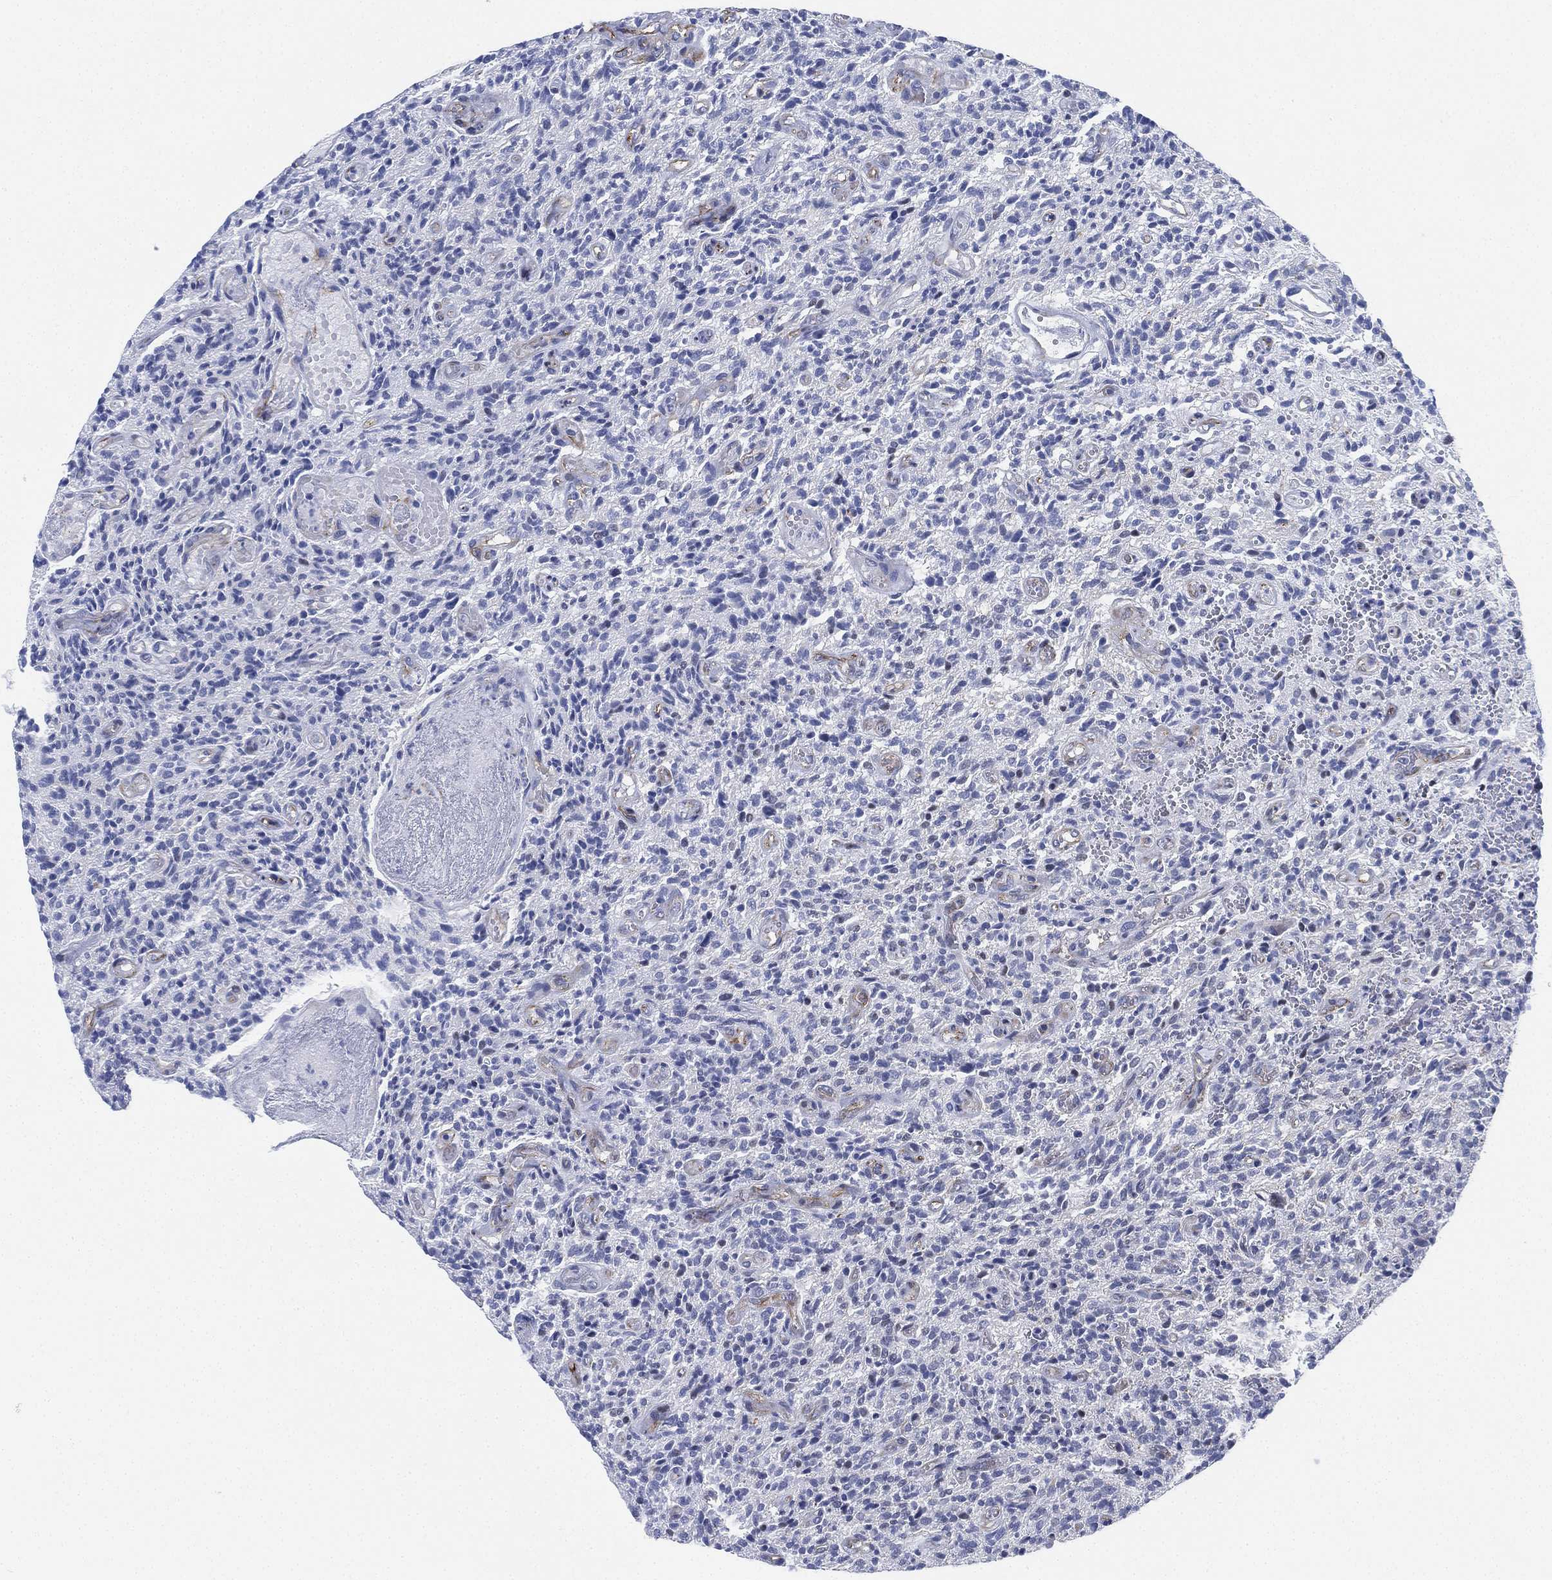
{"staining": {"intensity": "negative", "quantity": "none", "location": "none"}, "tissue": "glioma", "cell_type": "Tumor cells", "image_type": "cancer", "snomed": [{"axis": "morphology", "description": "Glioma, malignant, High grade"}, {"axis": "topography", "description": "Brain"}], "caption": "A micrograph of malignant glioma (high-grade) stained for a protein displays no brown staining in tumor cells.", "gene": "PSKH2", "patient": {"sex": "male", "age": 64}}